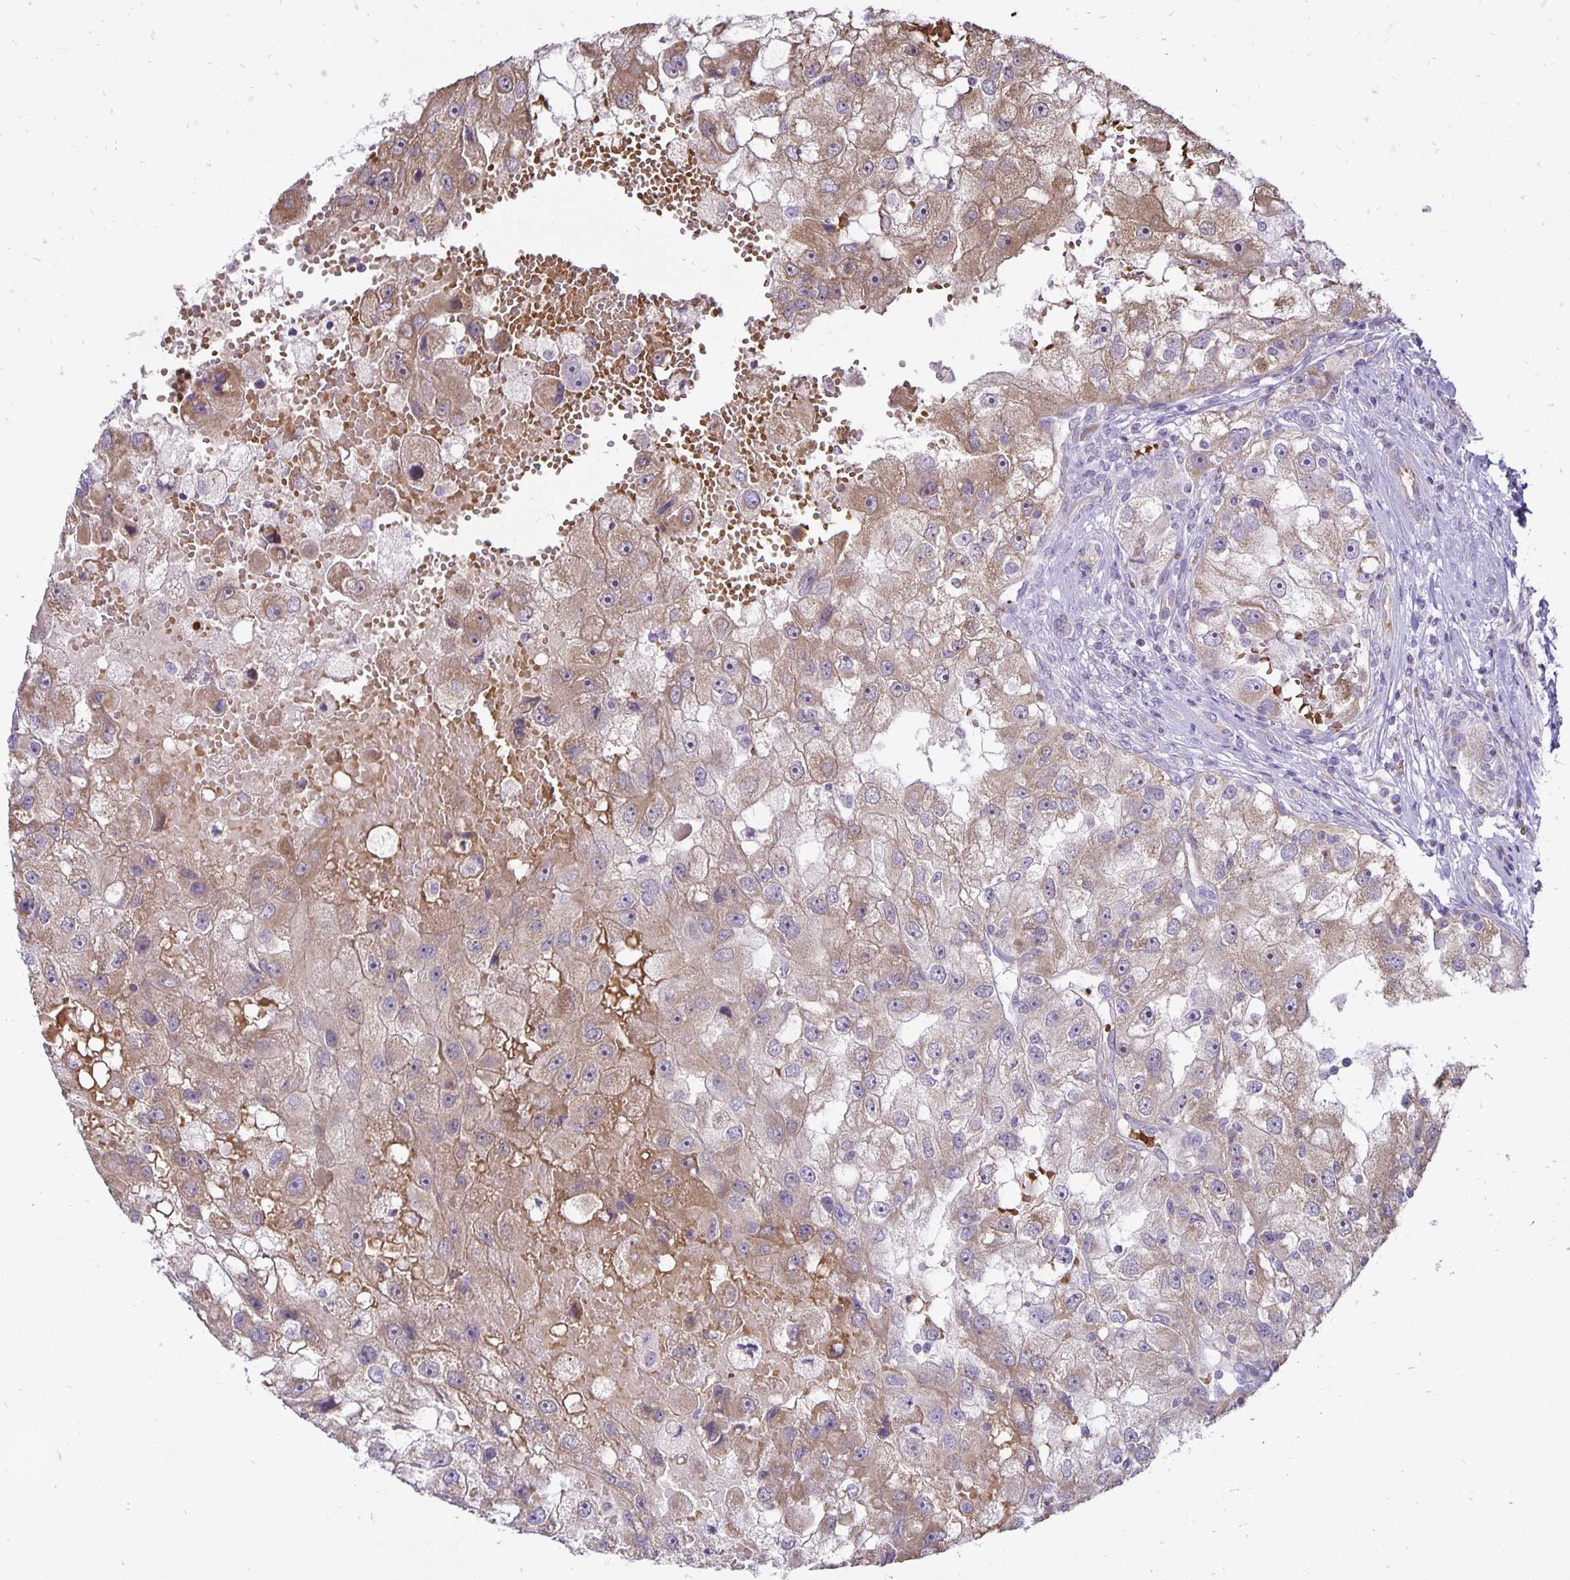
{"staining": {"intensity": "weak", "quantity": ">75%", "location": "cytoplasmic/membranous"}, "tissue": "renal cancer", "cell_type": "Tumor cells", "image_type": "cancer", "snomed": [{"axis": "morphology", "description": "Adenocarcinoma, NOS"}, {"axis": "topography", "description": "Kidney"}], "caption": "High-magnification brightfield microscopy of renal cancer (adenocarcinoma) stained with DAB (3,3'-diaminobenzidine) (brown) and counterstained with hematoxylin (blue). tumor cells exhibit weak cytoplasmic/membranous positivity is identified in about>75% of cells.", "gene": "FN3K", "patient": {"sex": "male", "age": 63}}